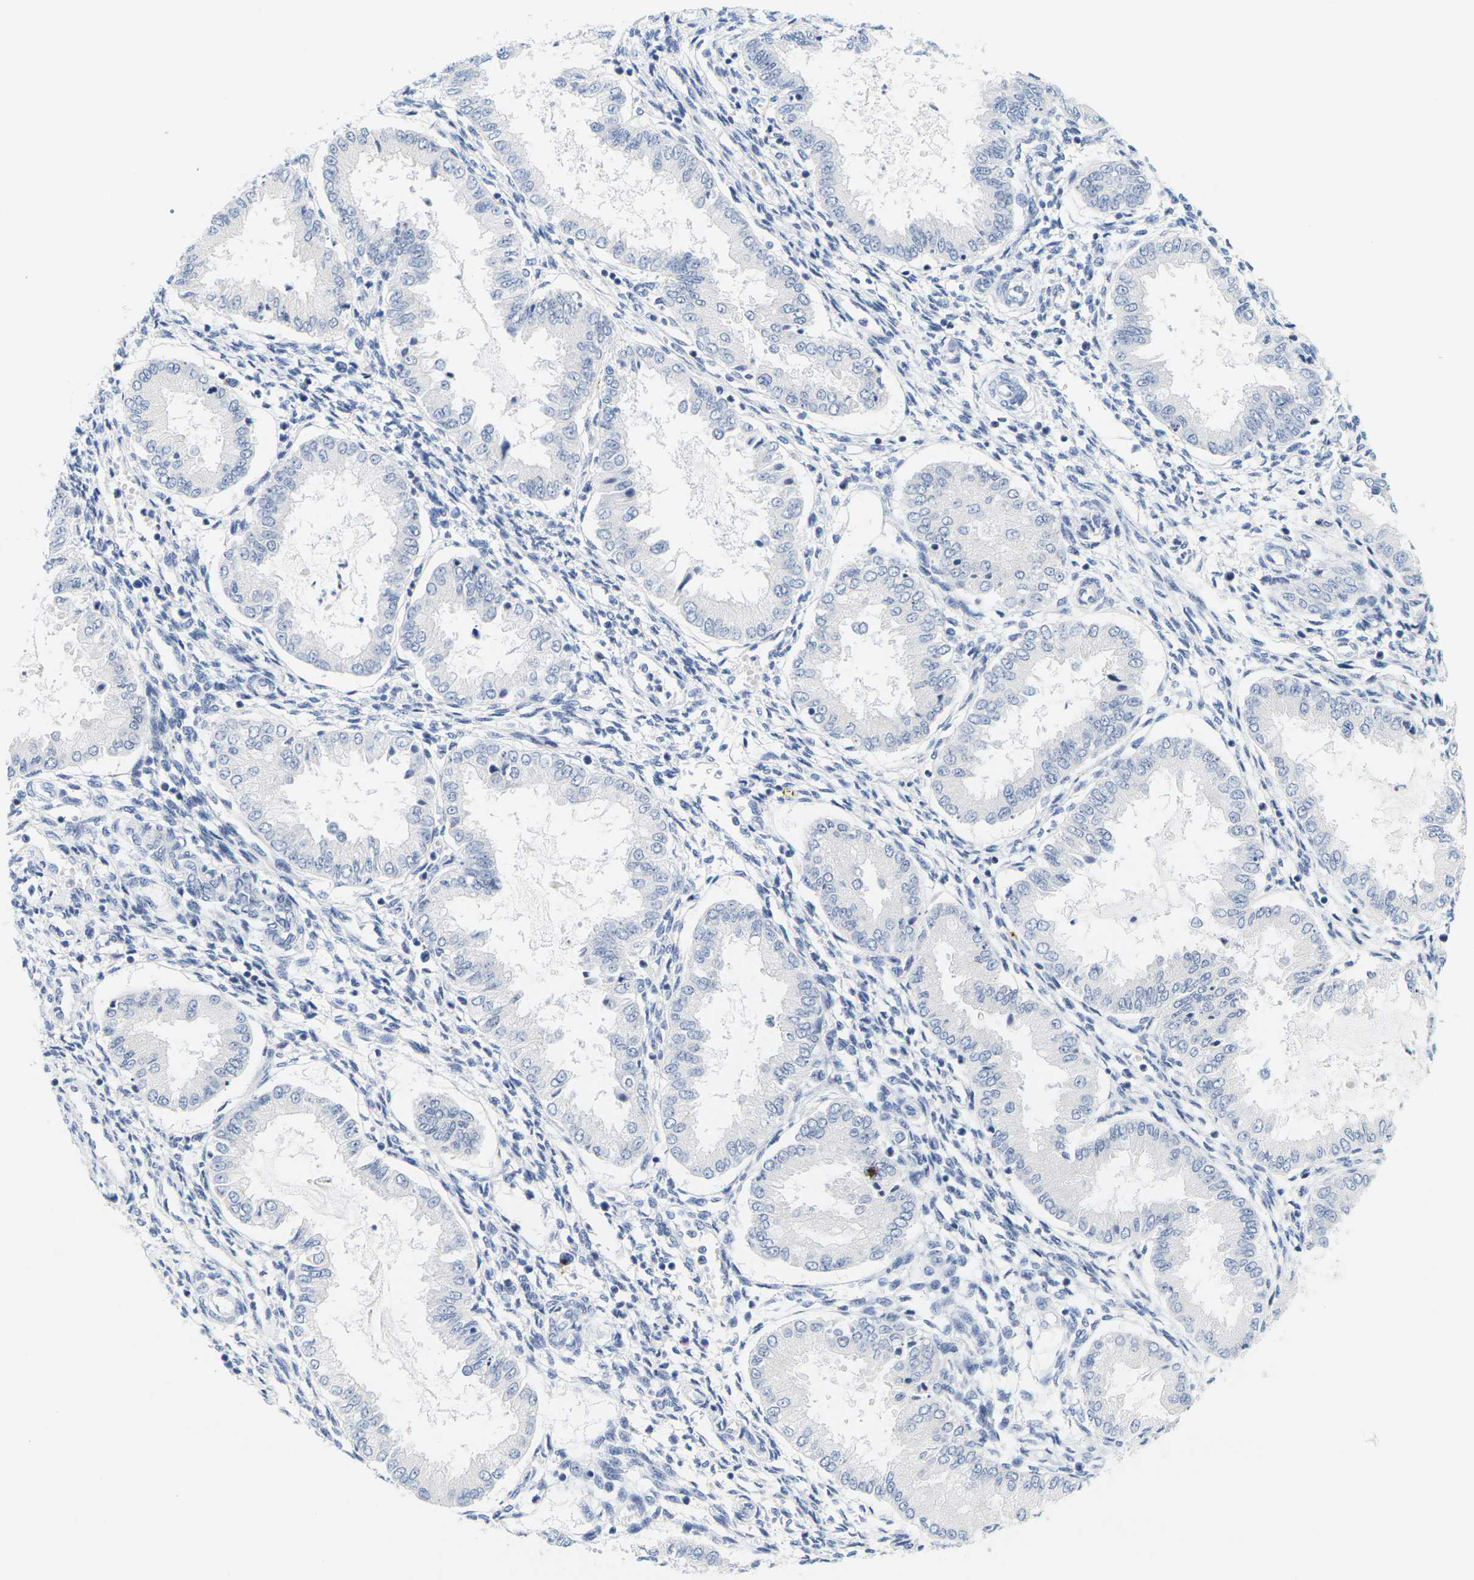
{"staining": {"intensity": "negative", "quantity": "none", "location": "none"}, "tissue": "endometrium", "cell_type": "Cells in endometrial stroma", "image_type": "normal", "snomed": [{"axis": "morphology", "description": "Normal tissue, NOS"}, {"axis": "topography", "description": "Endometrium"}], "caption": "DAB immunohistochemical staining of benign human endometrium reveals no significant staining in cells in endometrial stroma. (Immunohistochemistry, brightfield microscopy, high magnification).", "gene": "HLA", "patient": {"sex": "female", "age": 33}}